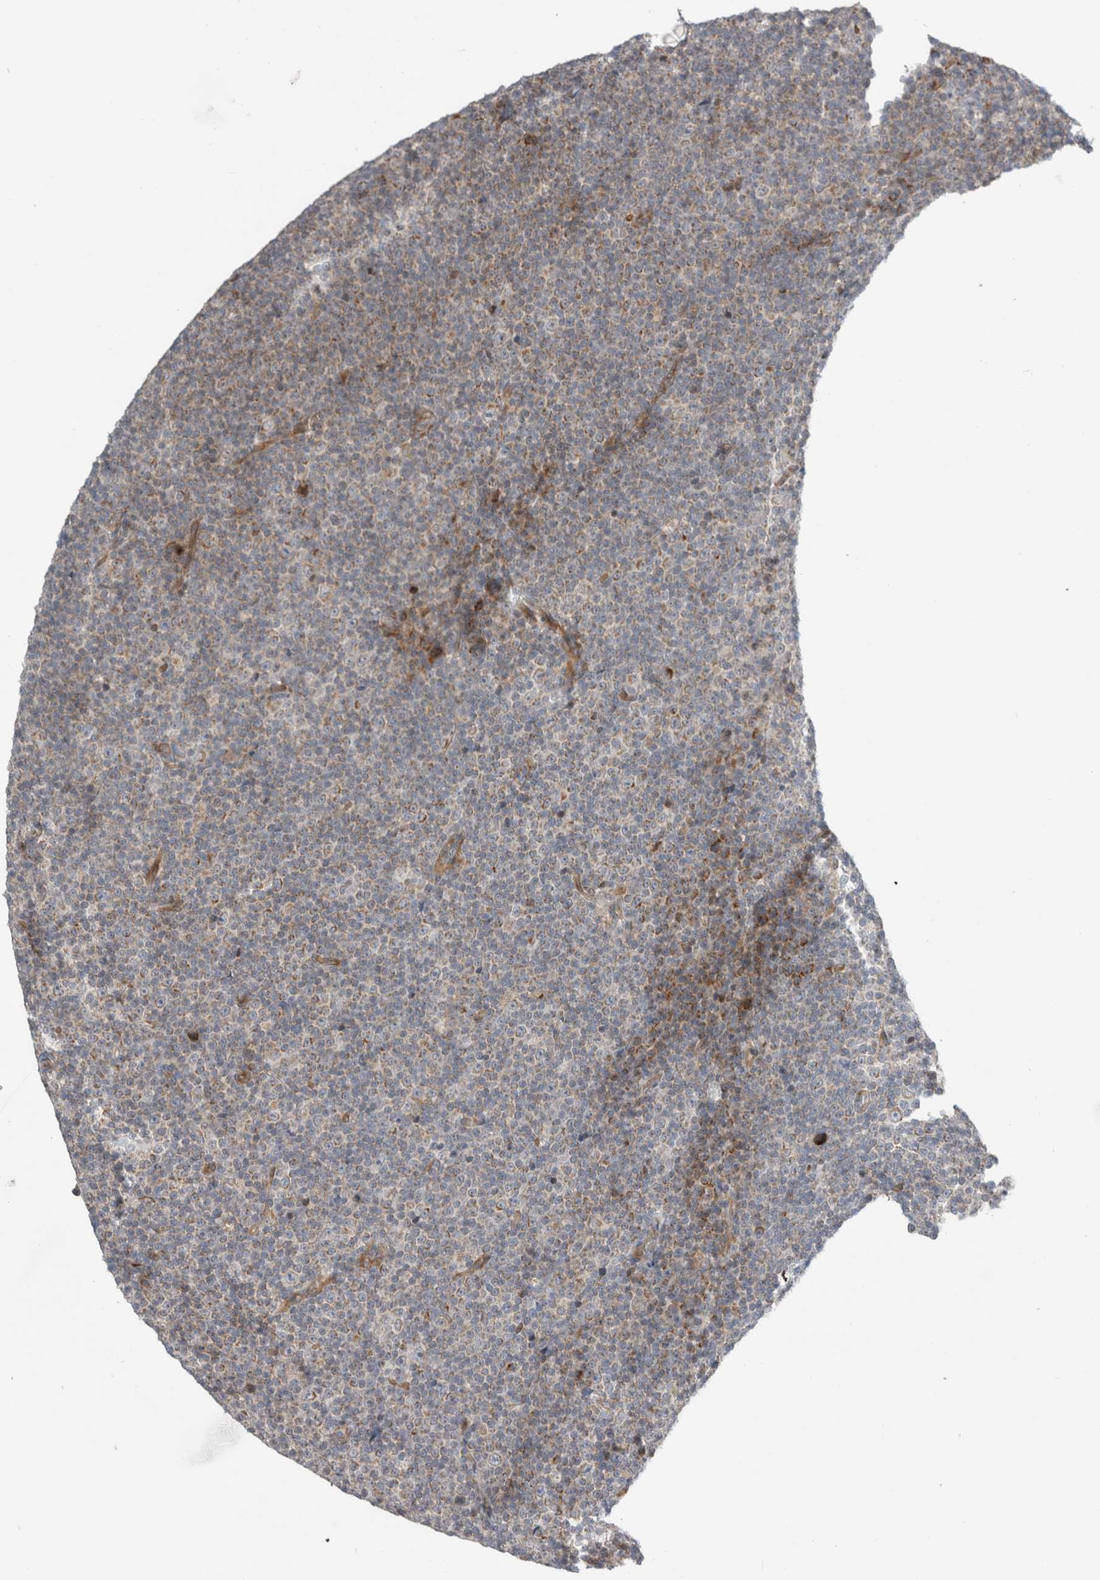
{"staining": {"intensity": "moderate", "quantity": "<25%", "location": "cytoplasmic/membranous"}, "tissue": "lymphoma", "cell_type": "Tumor cells", "image_type": "cancer", "snomed": [{"axis": "morphology", "description": "Malignant lymphoma, non-Hodgkin's type, Low grade"}, {"axis": "topography", "description": "Lymph node"}], "caption": "Immunohistochemical staining of human lymphoma shows low levels of moderate cytoplasmic/membranous staining in about <25% of tumor cells.", "gene": "KPNA5", "patient": {"sex": "female", "age": 67}}